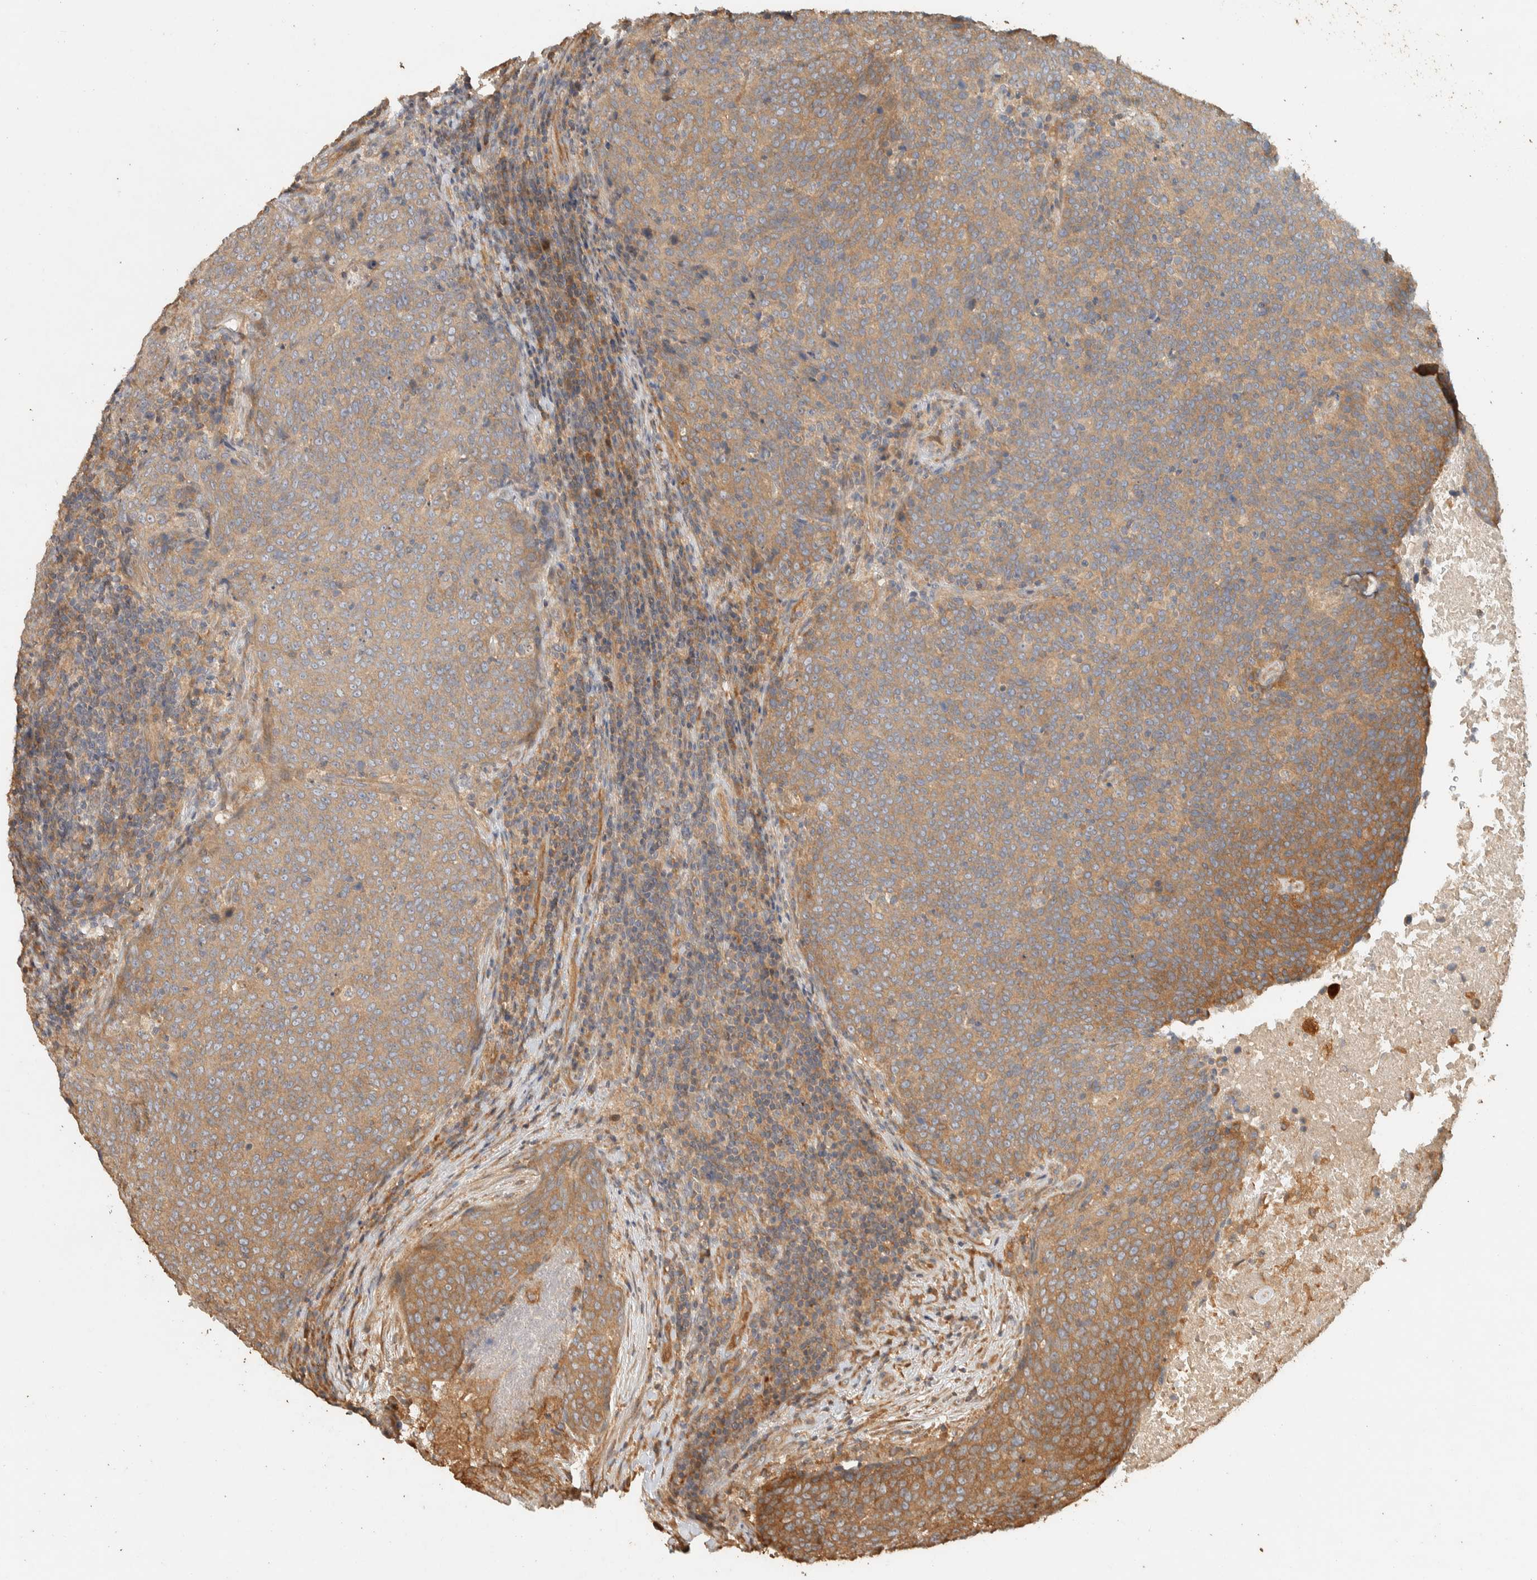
{"staining": {"intensity": "moderate", "quantity": ">75%", "location": "cytoplasmic/membranous"}, "tissue": "head and neck cancer", "cell_type": "Tumor cells", "image_type": "cancer", "snomed": [{"axis": "morphology", "description": "Squamous cell carcinoma, NOS"}, {"axis": "morphology", "description": "Squamous cell carcinoma, metastatic, NOS"}, {"axis": "topography", "description": "Lymph node"}, {"axis": "topography", "description": "Head-Neck"}], "caption": "Squamous cell carcinoma (head and neck) stained with a protein marker reveals moderate staining in tumor cells.", "gene": "EXOC7", "patient": {"sex": "male", "age": 62}}